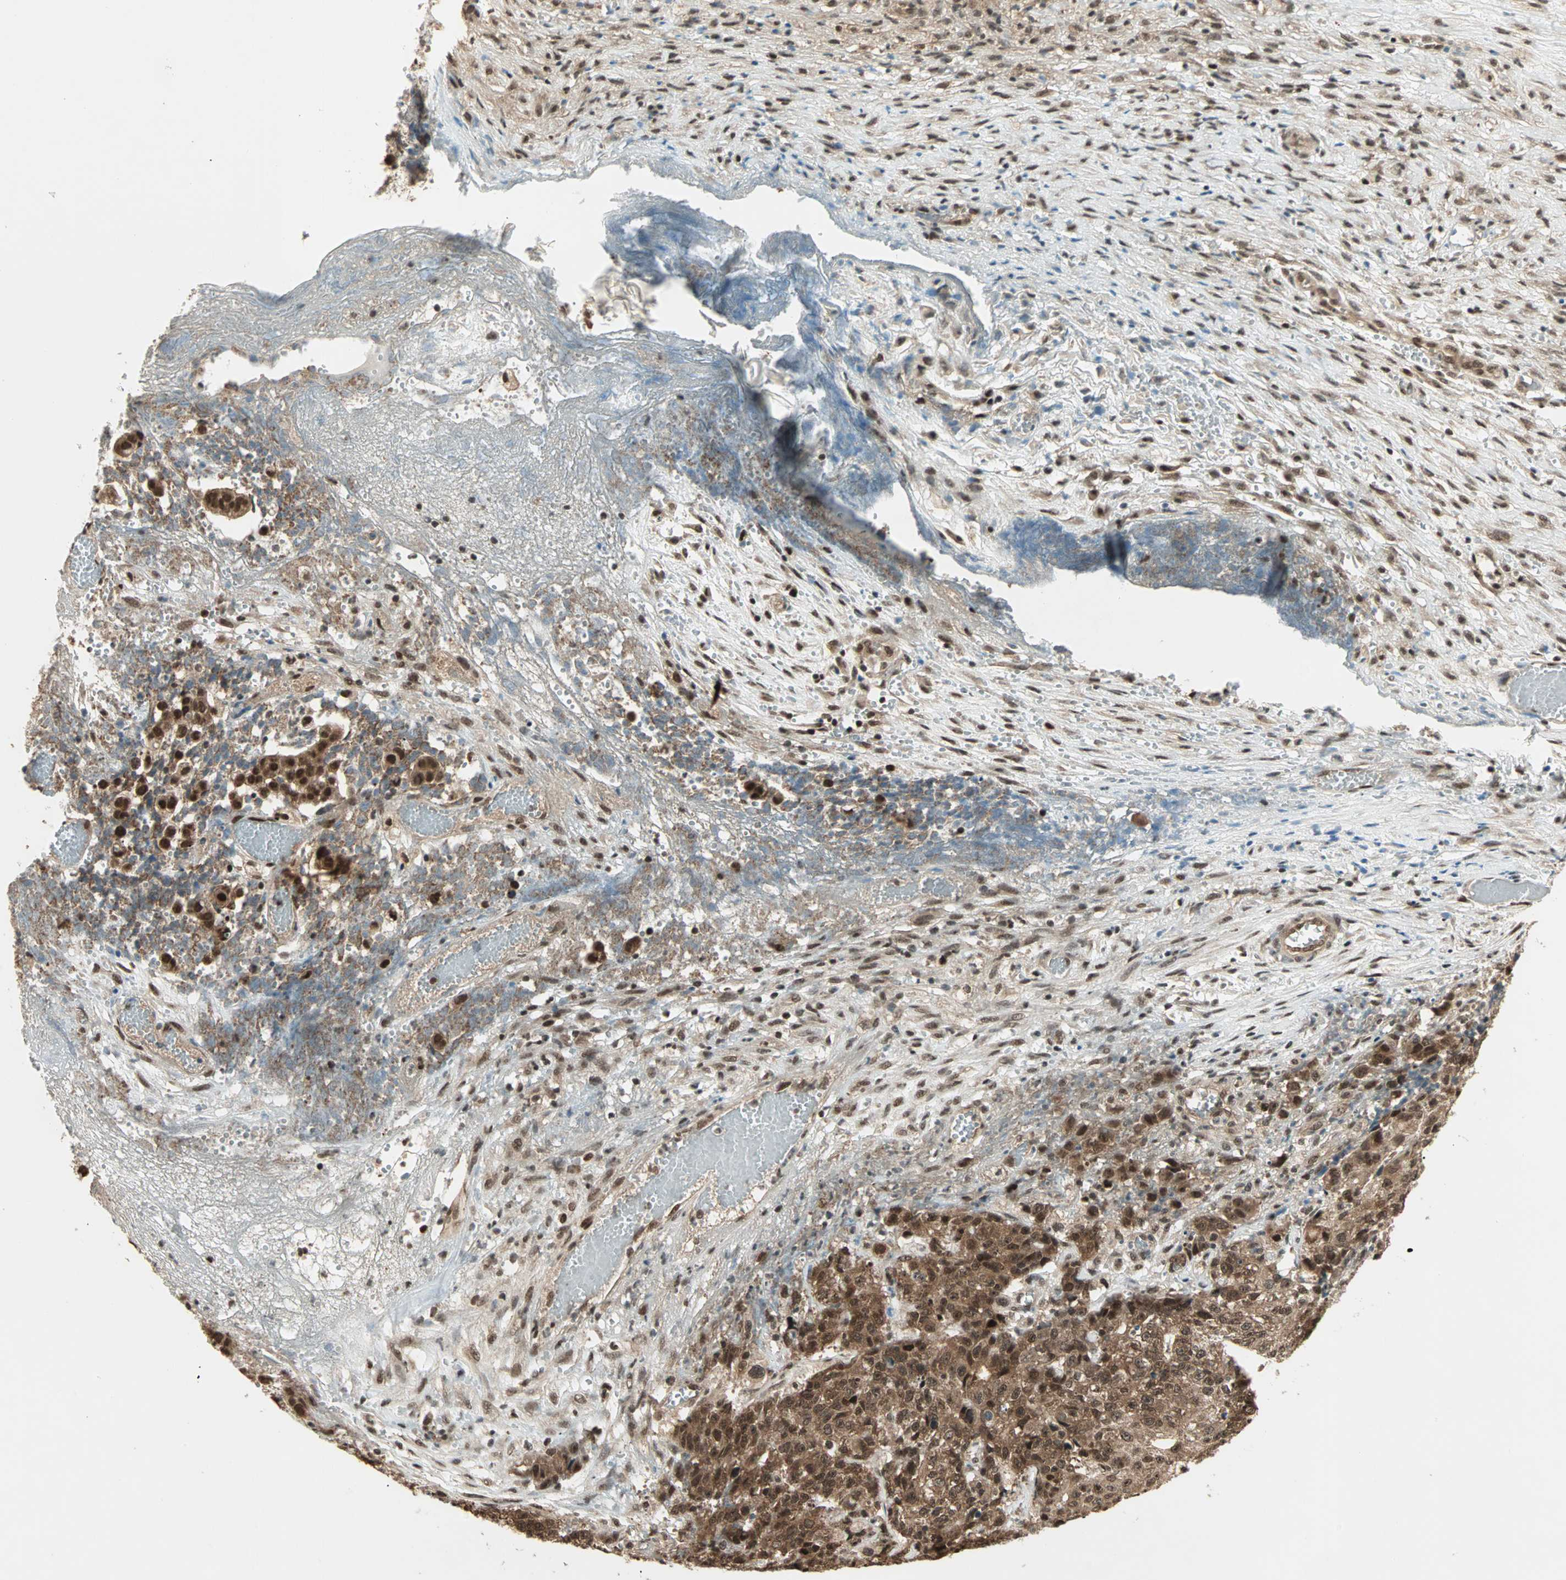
{"staining": {"intensity": "strong", "quantity": ">75%", "location": "cytoplasmic/membranous,nuclear"}, "tissue": "ovarian cancer", "cell_type": "Tumor cells", "image_type": "cancer", "snomed": [{"axis": "morphology", "description": "Carcinoma, endometroid"}, {"axis": "topography", "description": "Ovary"}], "caption": "IHC photomicrograph of ovarian cancer (endometroid carcinoma) stained for a protein (brown), which demonstrates high levels of strong cytoplasmic/membranous and nuclear staining in approximately >75% of tumor cells.", "gene": "ZNF44", "patient": {"sex": "female", "age": 42}}